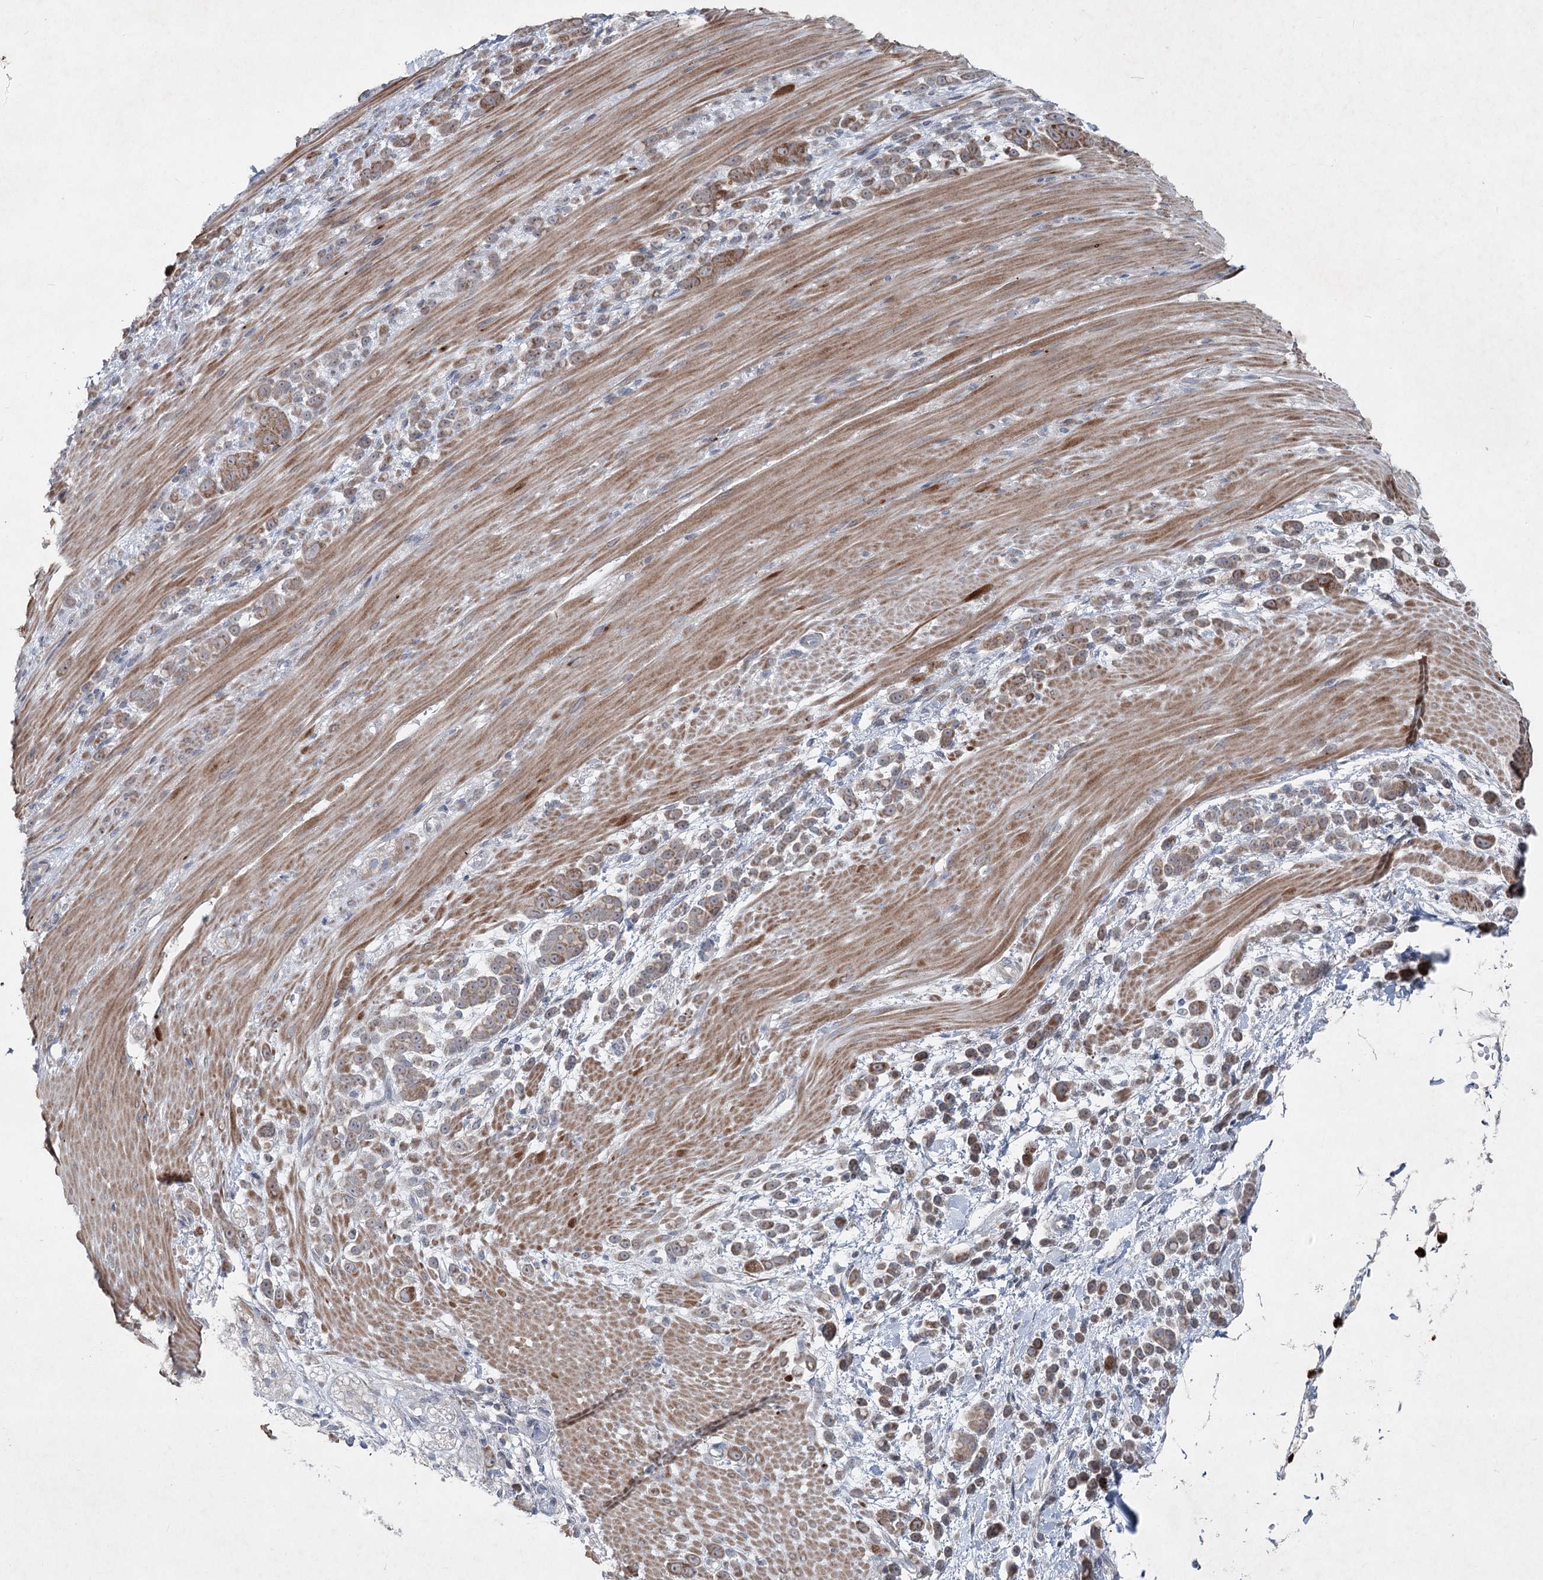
{"staining": {"intensity": "weak", "quantity": ">75%", "location": "cytoplasmic/membranous"}, "tissue": "pancreatic cancer", "cell_type": "Tumor cells", "image_type": "cancer", "snomed": [{"axis": "morphology", "description": "Normal tissue, NOS"}, {"axis": "morphology", "description": "Adenocarcinoma, NOS"}, {"axis": "topography", "description": "Pancreas"}], "caption": "This histopathology image exhibits immunohistochemistry staining of pancreatic cancer, with low weak cytoplasmic/membranous expression in about >75% of tumor cells.", "gene": "PLA2G12A", "patient": {"sex": "female", "age": 64}}